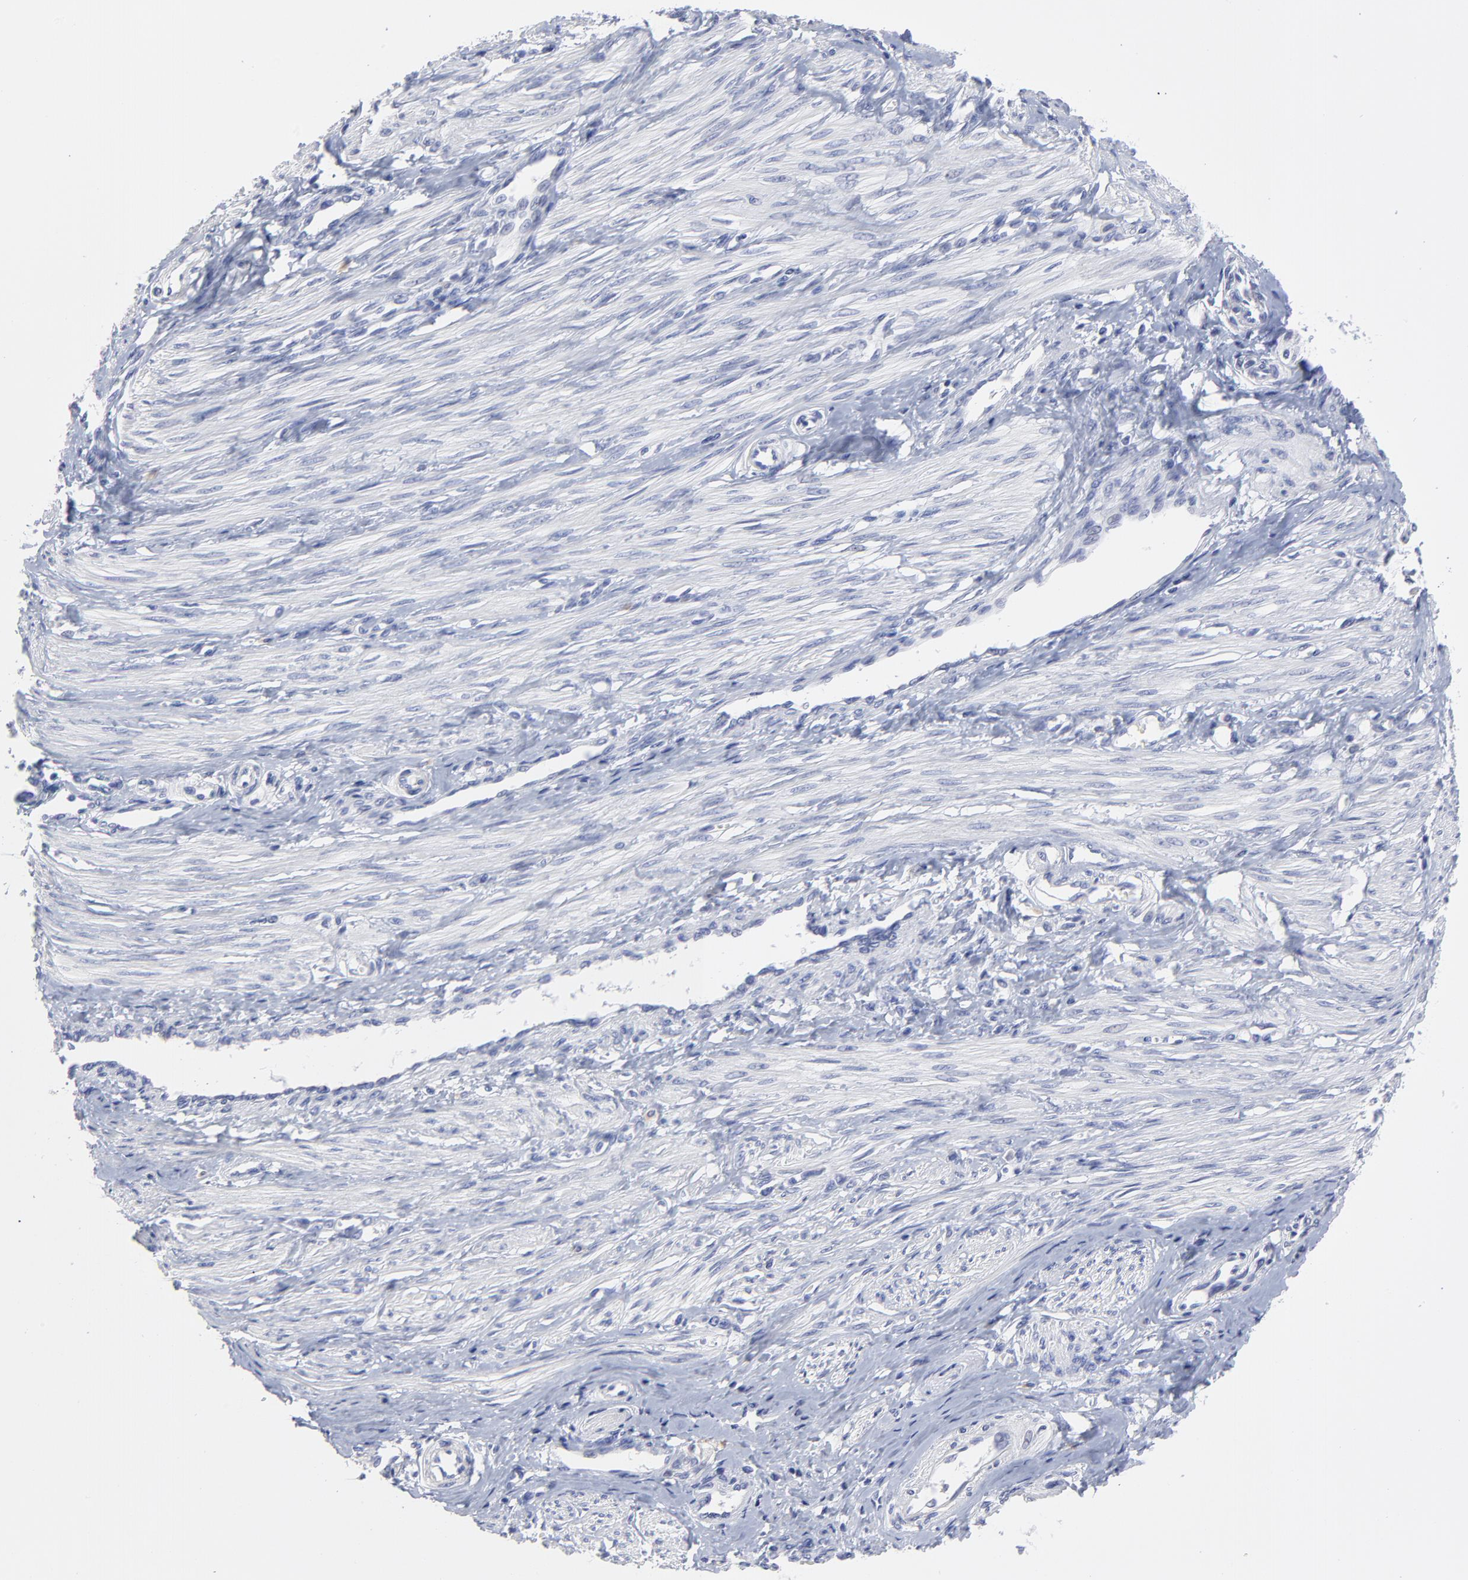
{"staining": {"intensity": "negative", "quantity": "none", "location": "none"}, "tissue": "smooth muscle", "cell_type": "Smooth muscle cells", "image_type": "normal", "snomed": [{"axis": "morphology", "description": "Normal tissue, NOS"}, {"axis": "topography", "description": "Smooth muscle"}, {"axis": "topography", "description": "Uterus"}], "caption": "Immunohistochemical staining of unremarkable human smooth muscle reveals no significant staining in smooth muscle cells.", "gene": "SMARCA1", "patient": {"sex": "female", "age": 39}}